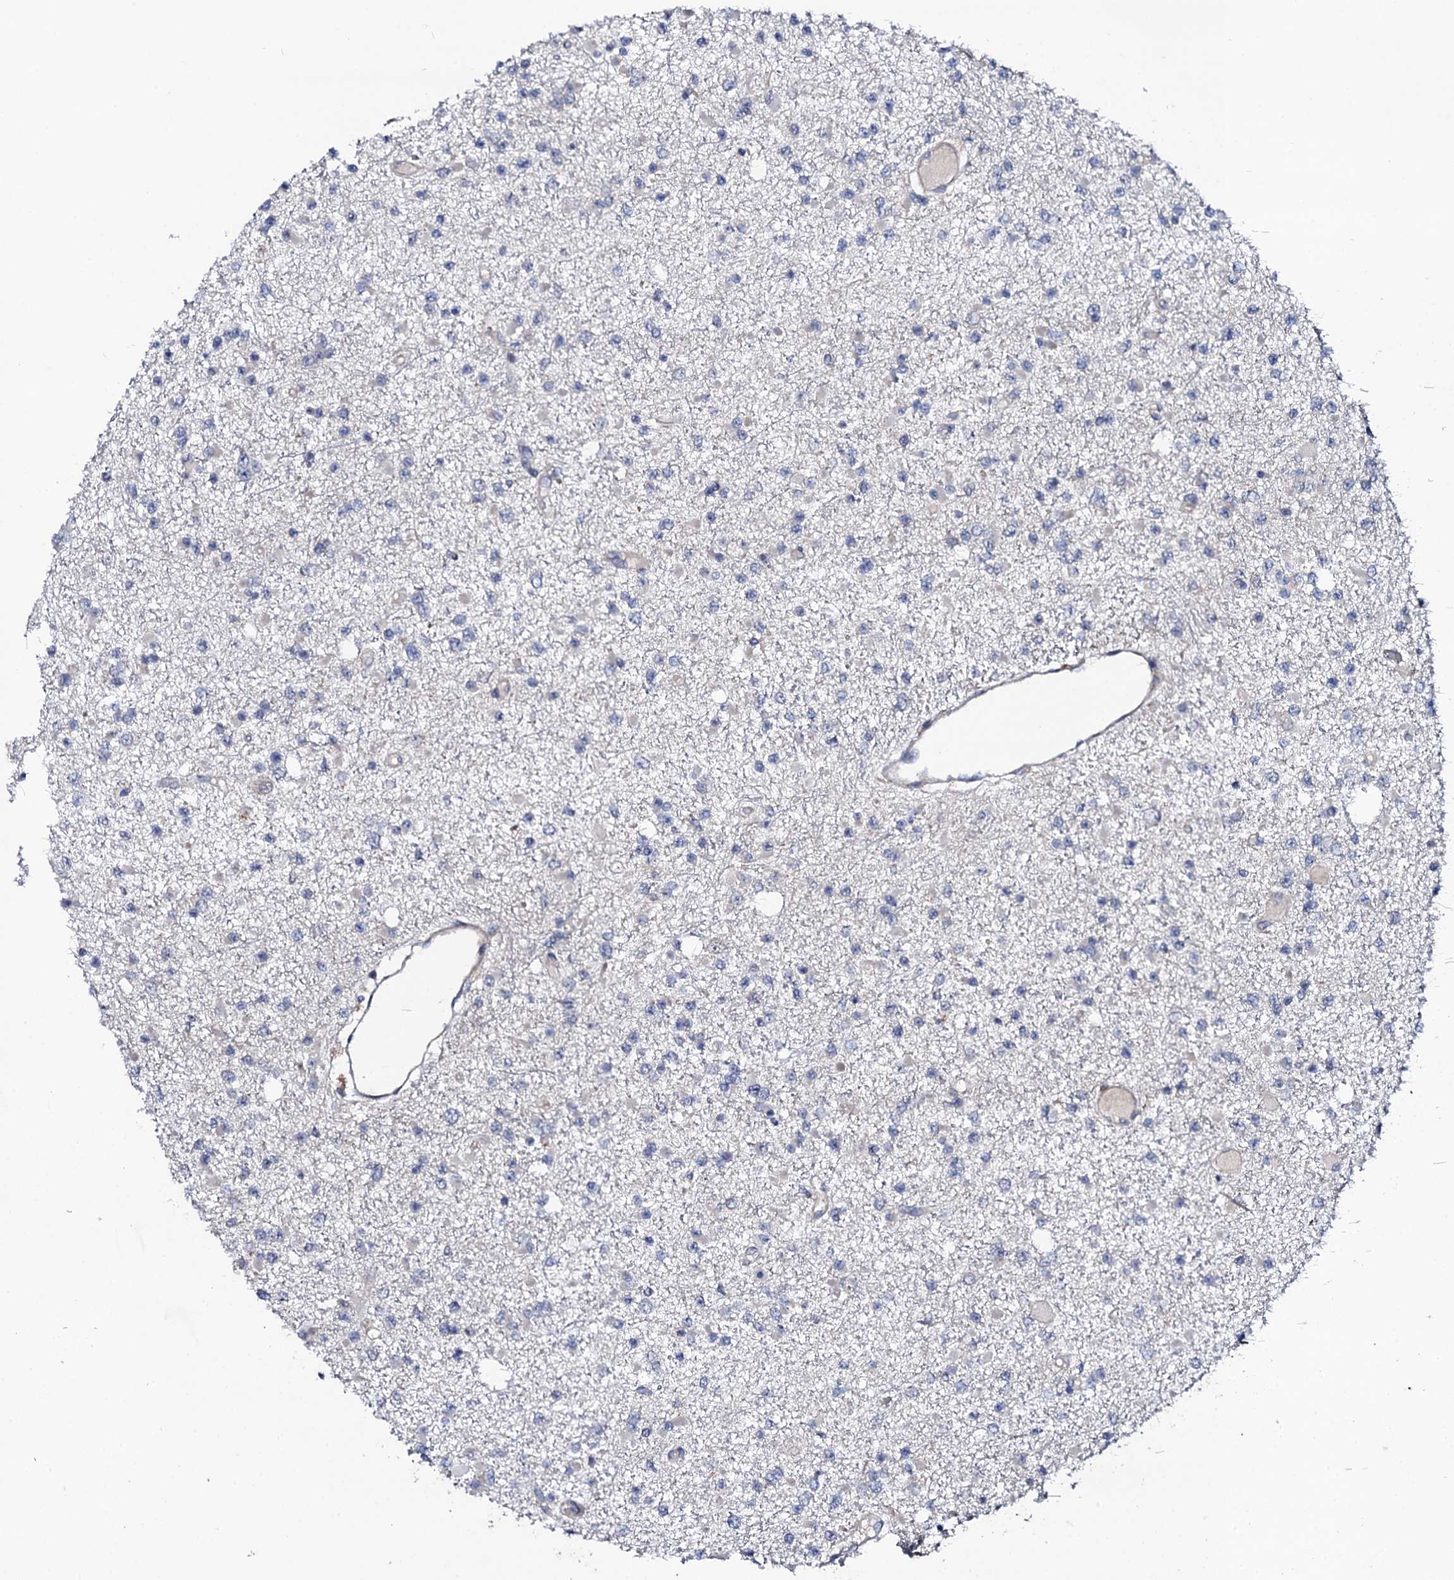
{"staining": {"intensity": "negative", "quantity": "none", "location": "none"}, "tissue": "glioma", "cell_type": "Tumor cells", "image_type": "cancer", "snomed": [{"axis": "morphology", "description": "Glioma, malignant, Low grade"}, {"axis": "topography", "description": "Brain"}], "caption": "IHC micrograph of malignant low-grade glioma stained for a protein (brown), which reveals no expression in tumor cells.", "gene": "CIAO2A", "patient": {"sex": "female", "age": 22}}